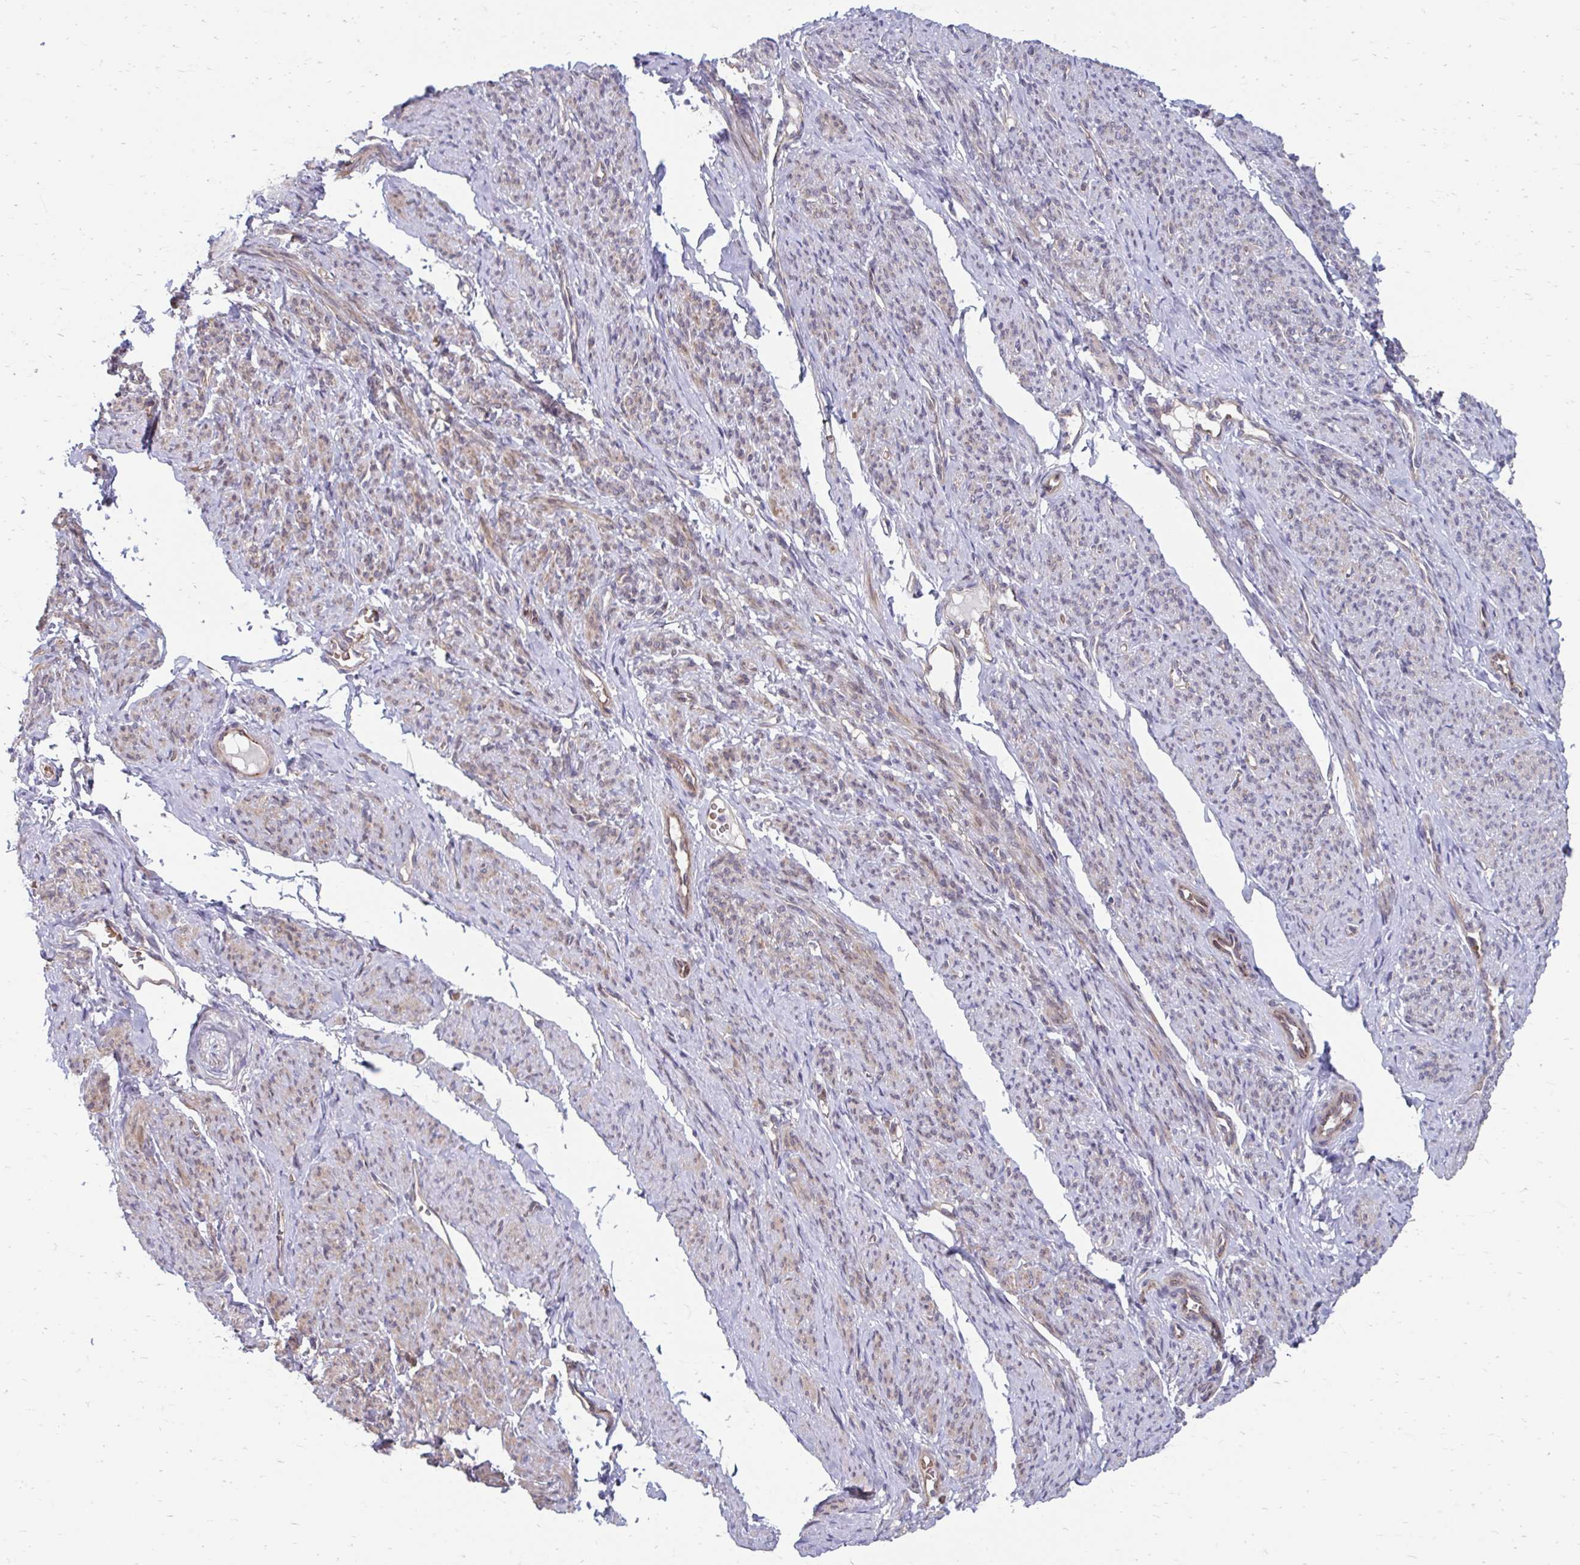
{"staining": {"intensity": "moderate", "quantity": "25%-75%", "location": "cytoplasmic/membranous,nuclear"}, "tissue": "smooth muscle", "cell_type": "Smooth muscle cells", "image_type": "normal", "snomed": [{"axis": "morphology", "description": "Normal tissue, NOS"}, {"axis": "topography", "description": "Smooth muscle"}], "caption": "A high-resolution micrograph shows IHC staining of unremarkable smooth muscle, which displays moderate cytoplasmic/membranous,nuclear positivity in about 25%-75% of smooth muscle cells. The staining is performed using DAB brown chromogen to label protein expression. The nuclei are counter-stained blue using hematoxylin.", "gene": "ITPR2", "patient": {"sex": "female", "age": 65}}